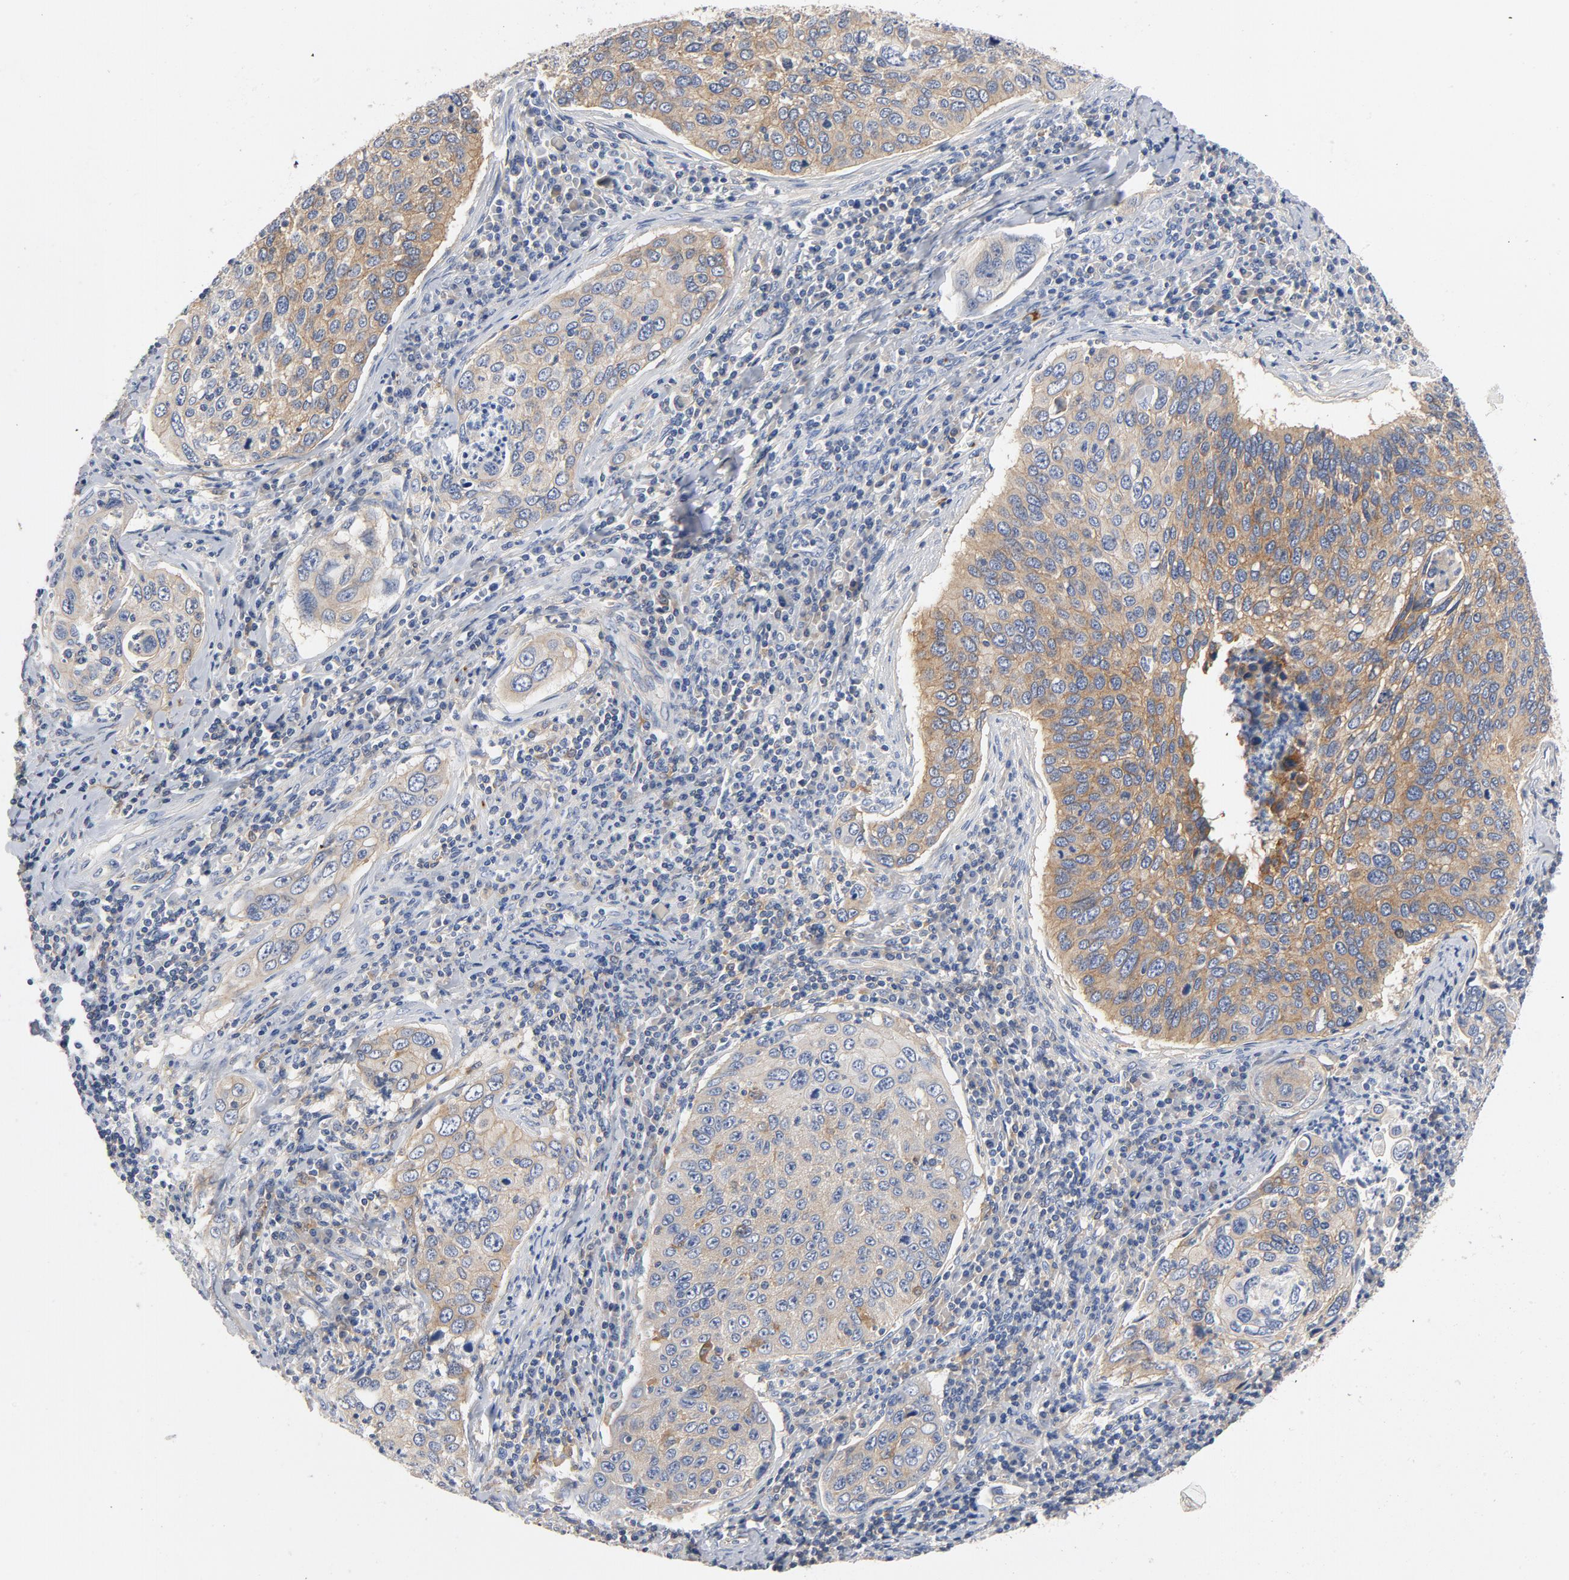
{"staining": {"intensity": "moderate", "quantity": ">75%", "location": "cytoplasmic/membranous"}, "tissue": "cervical cancer", "cell_type": "Tumor cells", "image_type": "cancer", "snomed": [{"axis": "morphology", "description": "Squamous cell carcinoma, NOS"}, {"axis": "topography", "description": "Cervix"}], "caption": "Squamous cell carcinoma (cervical) was stained to show a protein in brown. There is medium levels of moderate cytoplasmic/membranous expression in approximately >75% of tumor cells.", "gene": "SRC", "patient": {"sex": "female", "age": 53}}